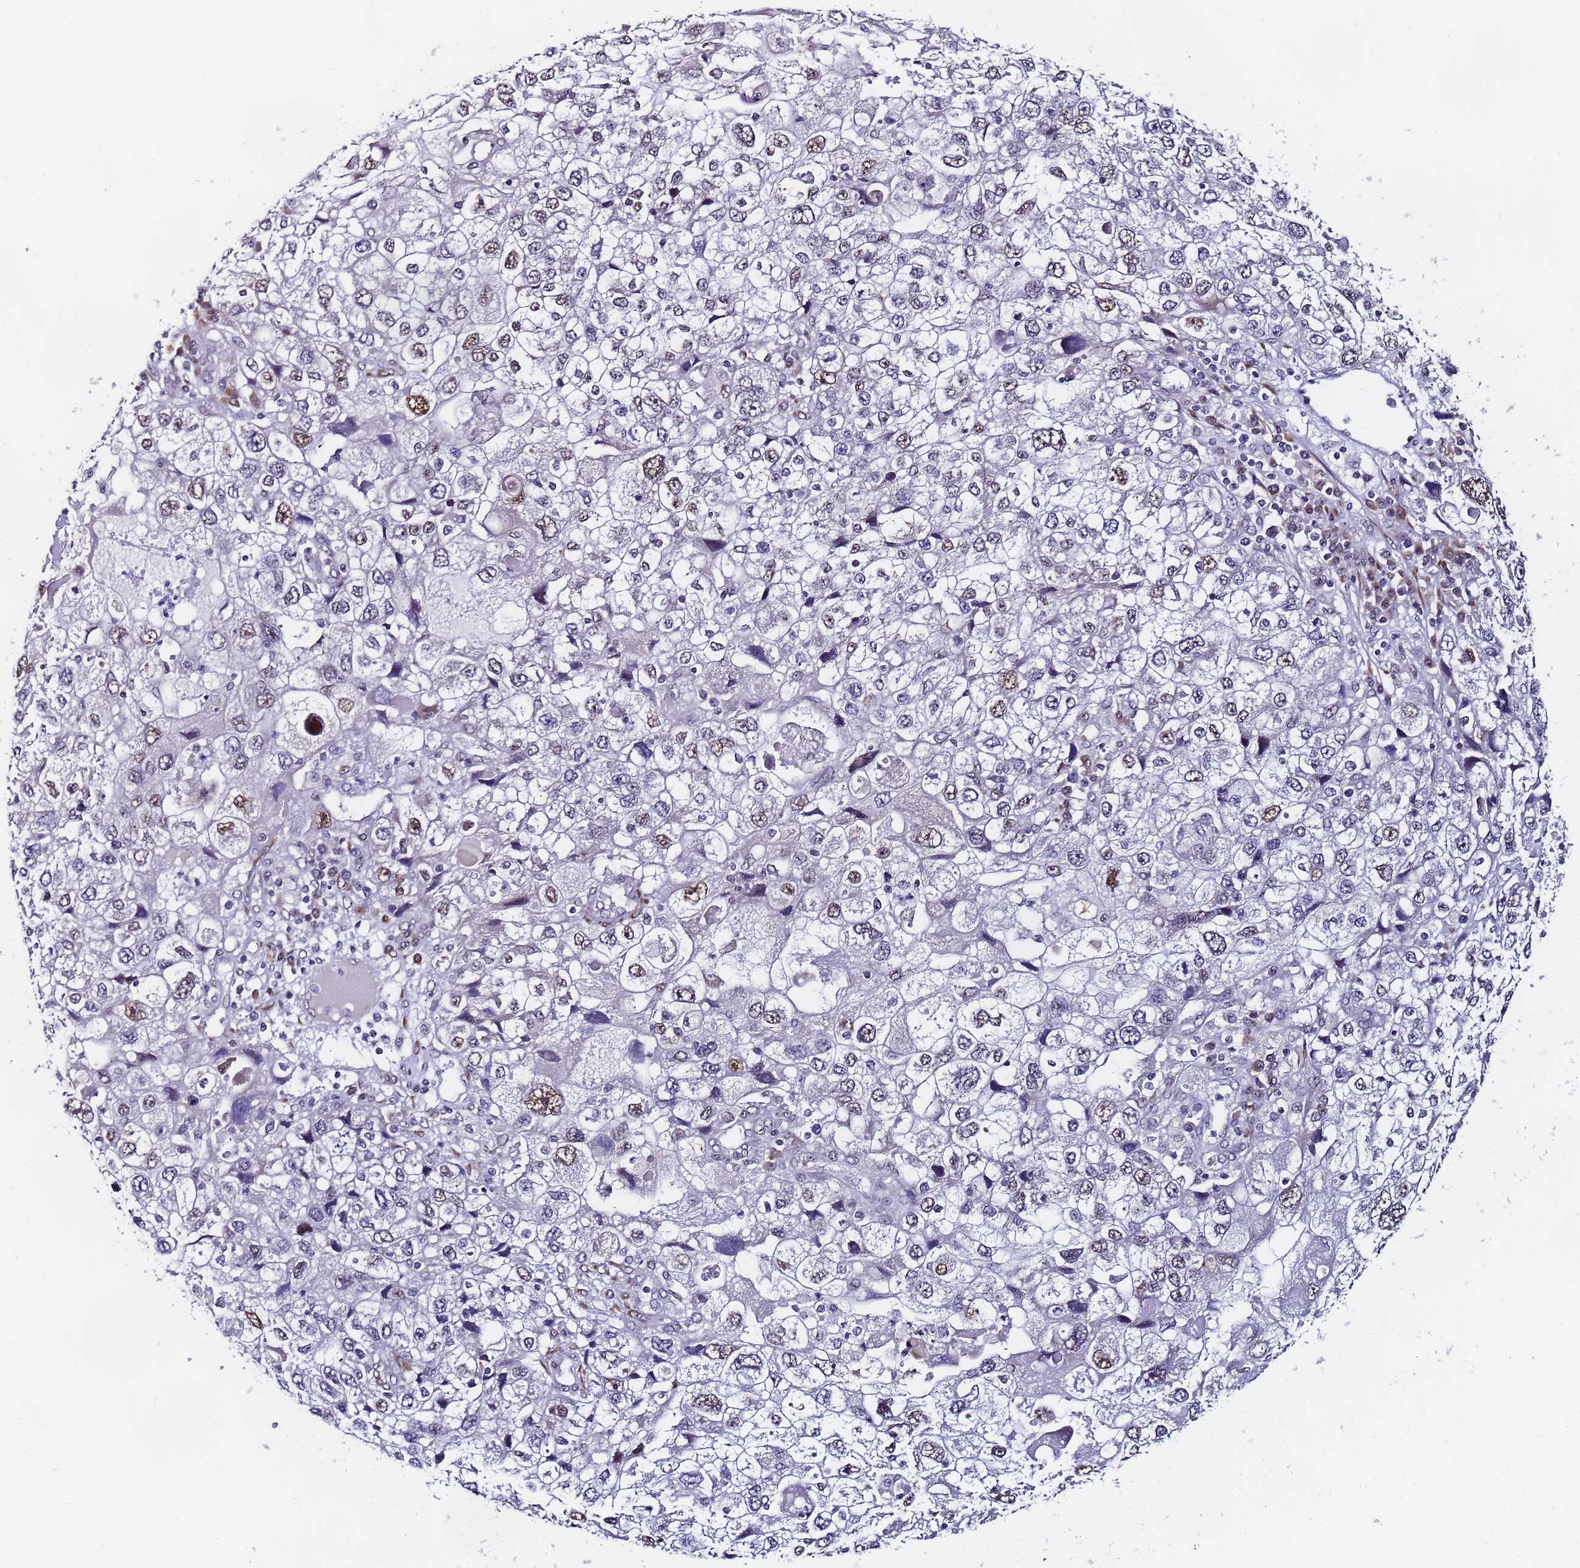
{"staining": {"intensity": "moderate", "quantity": "<25%", "location": "nuclear"}, "tissue": "endometrial cancer", "cell_type": "Tumor cells", "image_type": "cancer", "snomed": [{"axis": "morphology", "description": "Adenocarcinoma, NOS"}, {"axis": "topography", "description": "Endometrium"}], "caption": "Moderate nuclear staining for a protein is appreciated in approximately <25% of tumor cells of adenocarcinoma (endometrial) using immunohistochemistry (IHC).", "gene": "FNBP4", "patient": {"sex": "female", "age": 49}}